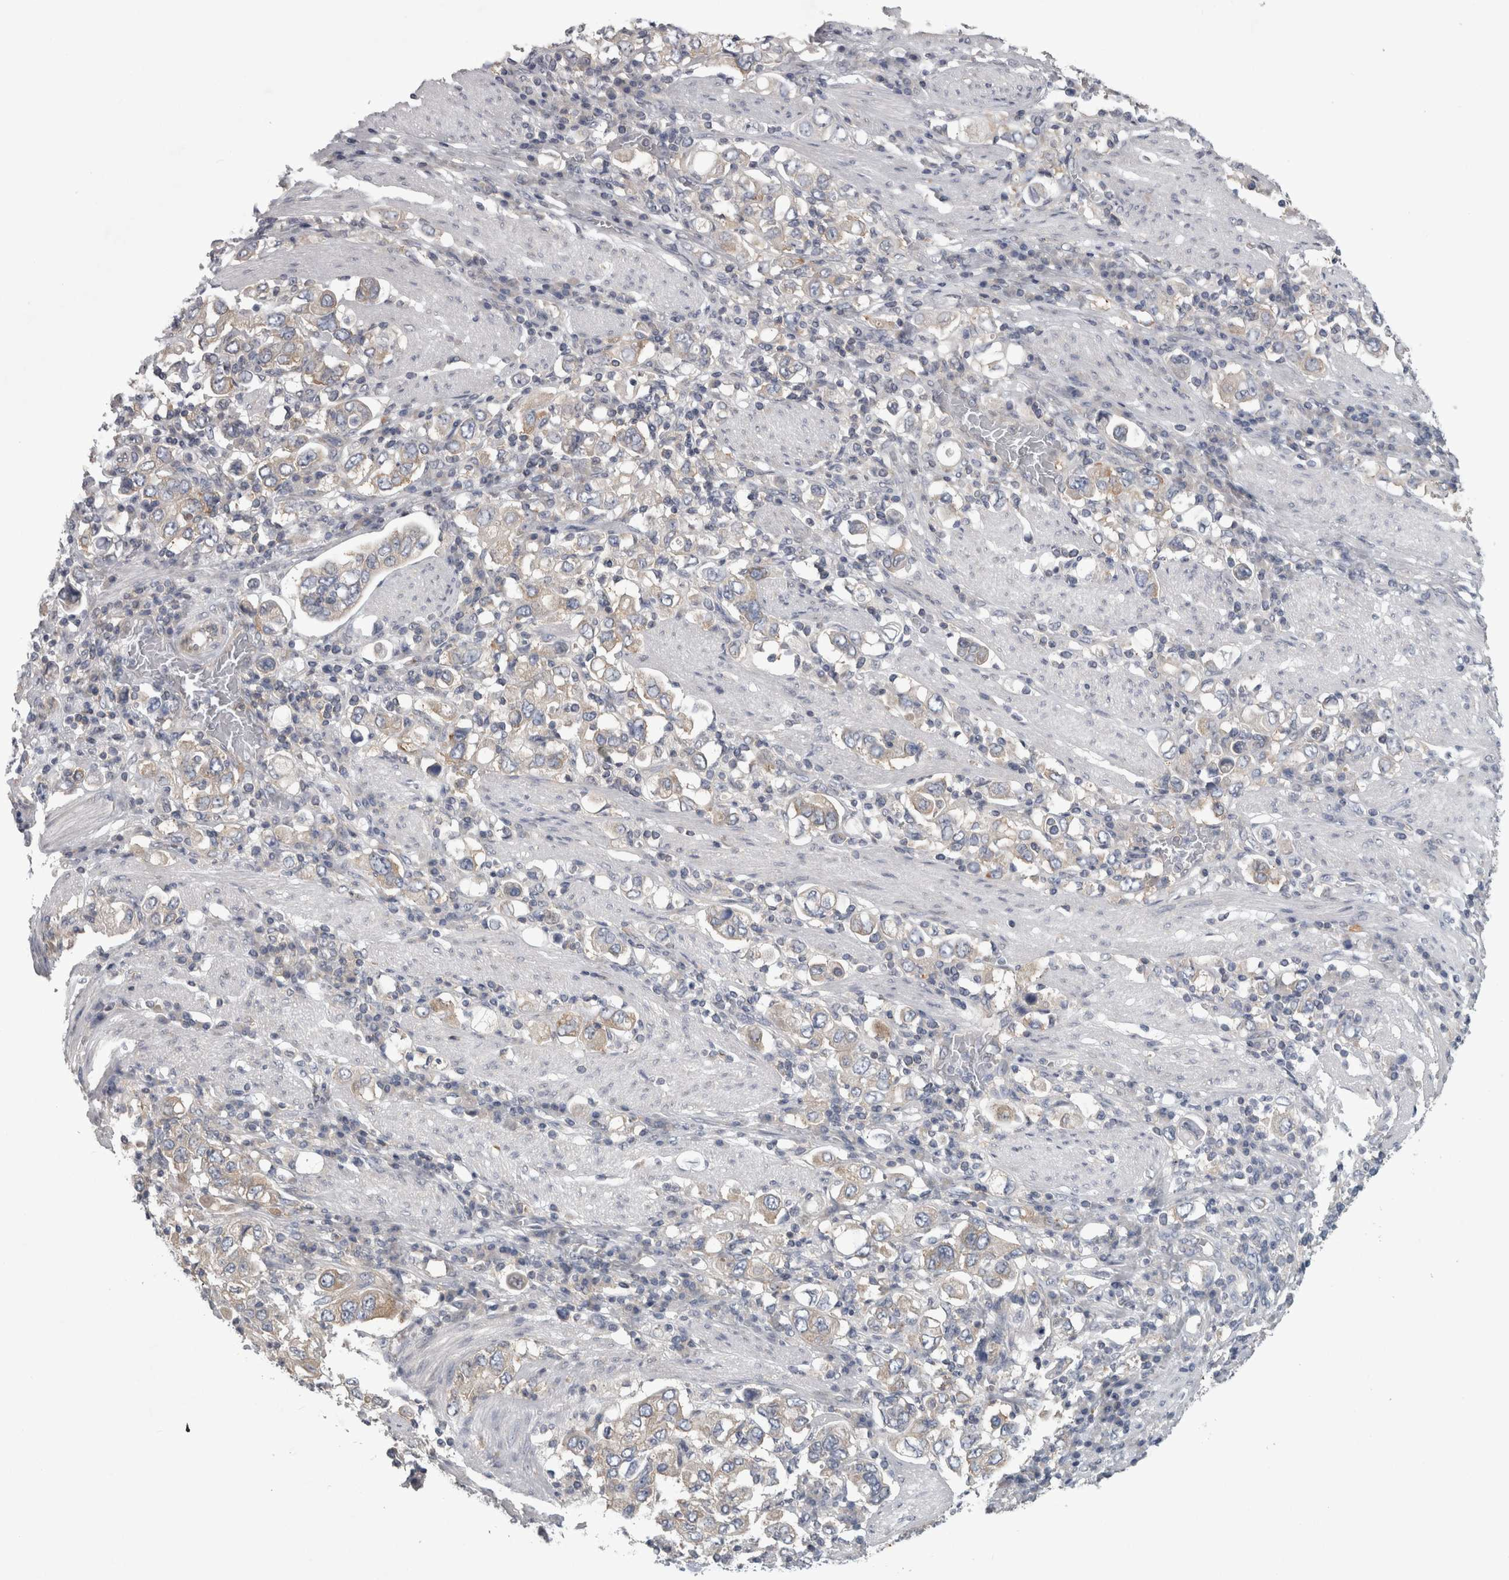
{"staining": {"intensity": "weak", "quantity": "25%-75%", "location": "cytoplasmic/membranous"}, "tissue": "stomach cancer", "cell_type": "Tumor cells", "image_type": "cancer", "snomed": [{"axis": "morphology", "description": "Adenocarcinoma, NOS"}, {"axis": "topography", "description": "Stomach, upper"}], "caption": "Weak cytoplasmic/membranous staining for a protein is identified in approximately 25%-75% of tumor cells of stomach cancer using immunohistochemistry (IHC).", "gene": "PRRC2C", "patient": {"sex": "male", "age": 62}}